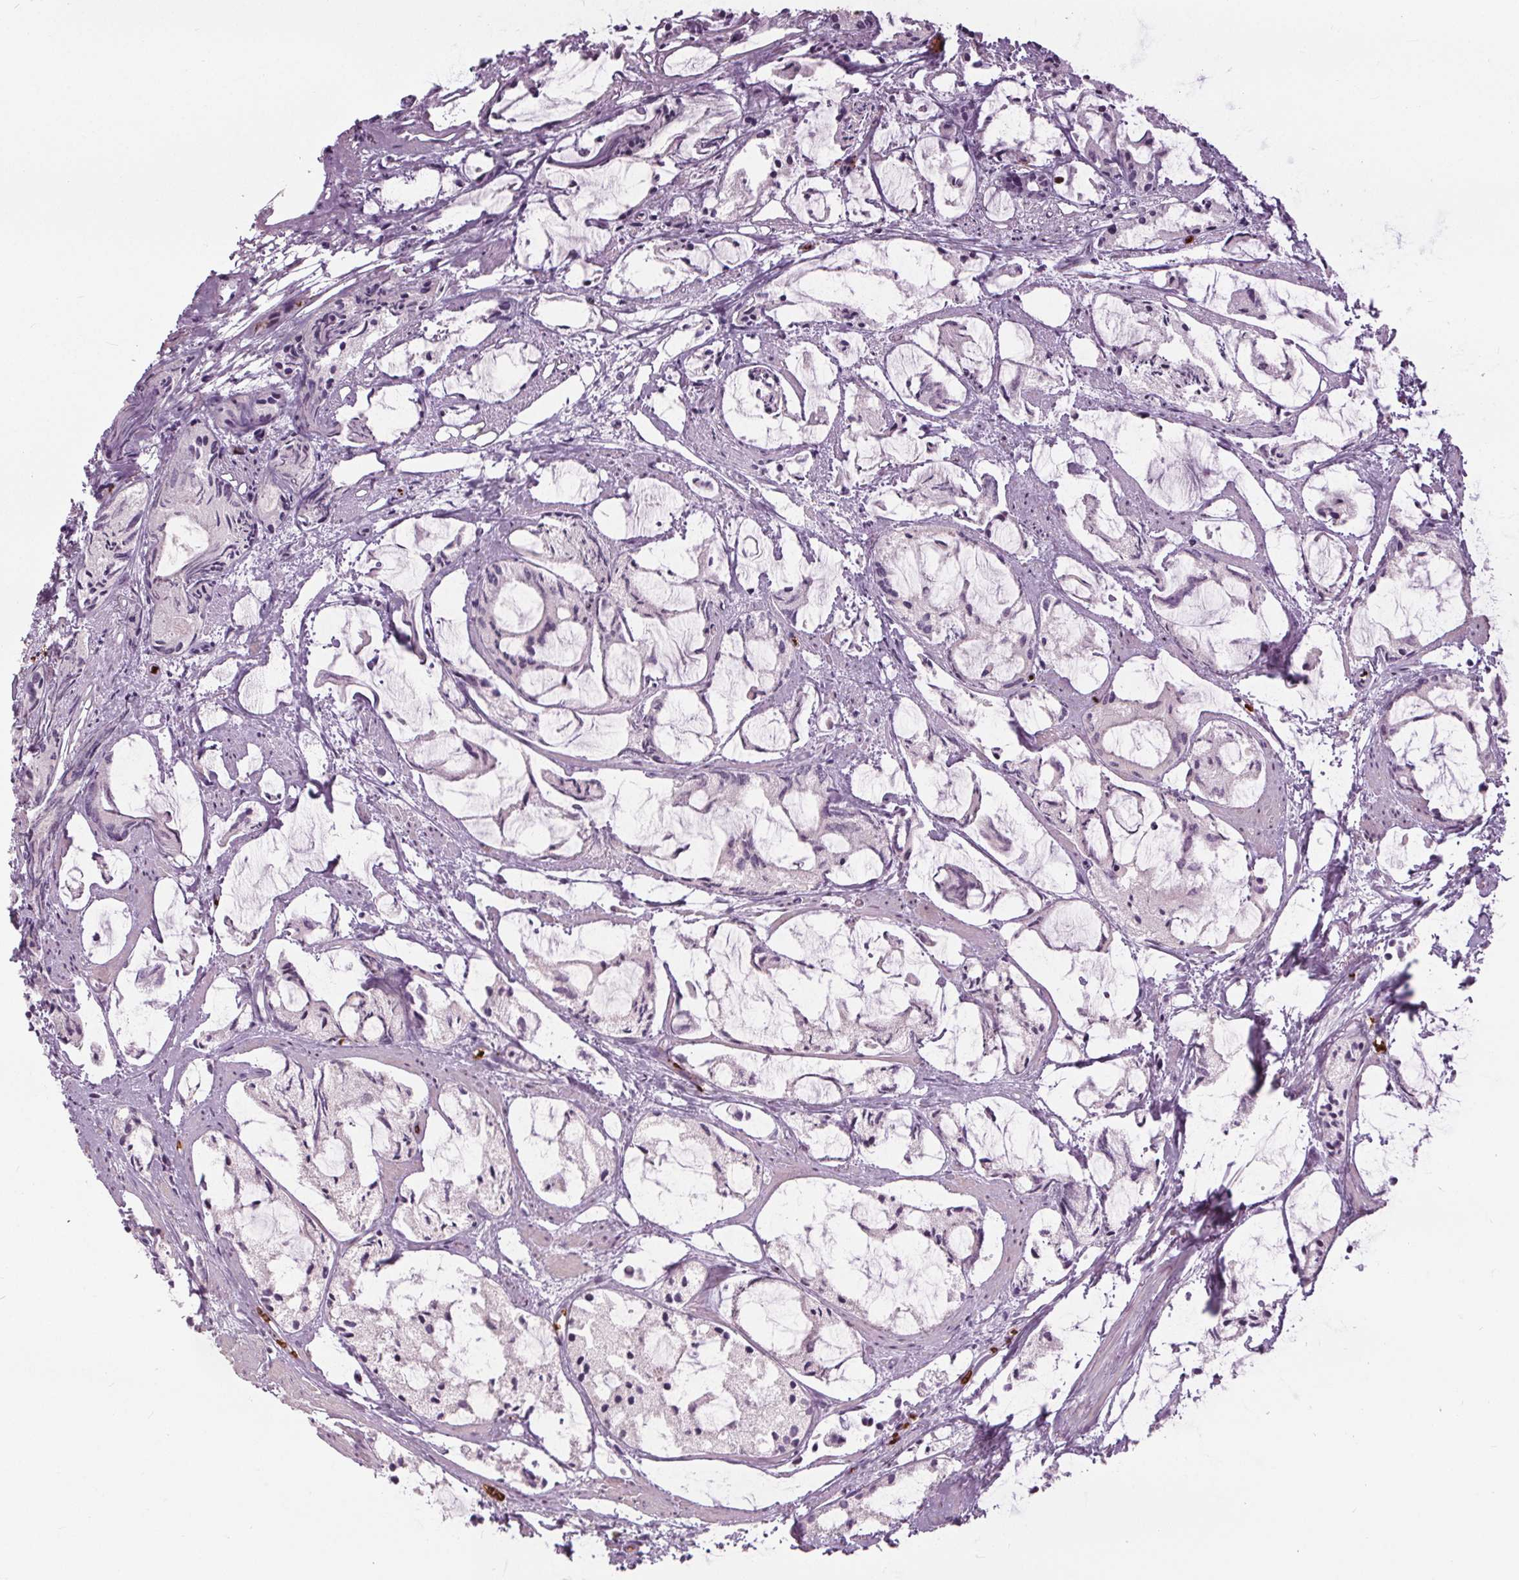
{"staining": {"intensity": "negative", "quantity": "none", "location": "none"}, "tissue": "prostate cancer", "cell_type": "Tumor cells", "image_type": "cancer", "snomed": [{"axis": "morphology", "description": "Adenocarcinoma, High grade"}, {"axis": "topography", "description": "Prostate"}], "caption": "Human prostate cancer stained for a protein using IHC displays no staining in tumor cells.", "gene": "SLC4A1", "patient": {"sex": "male", "age": 85}}